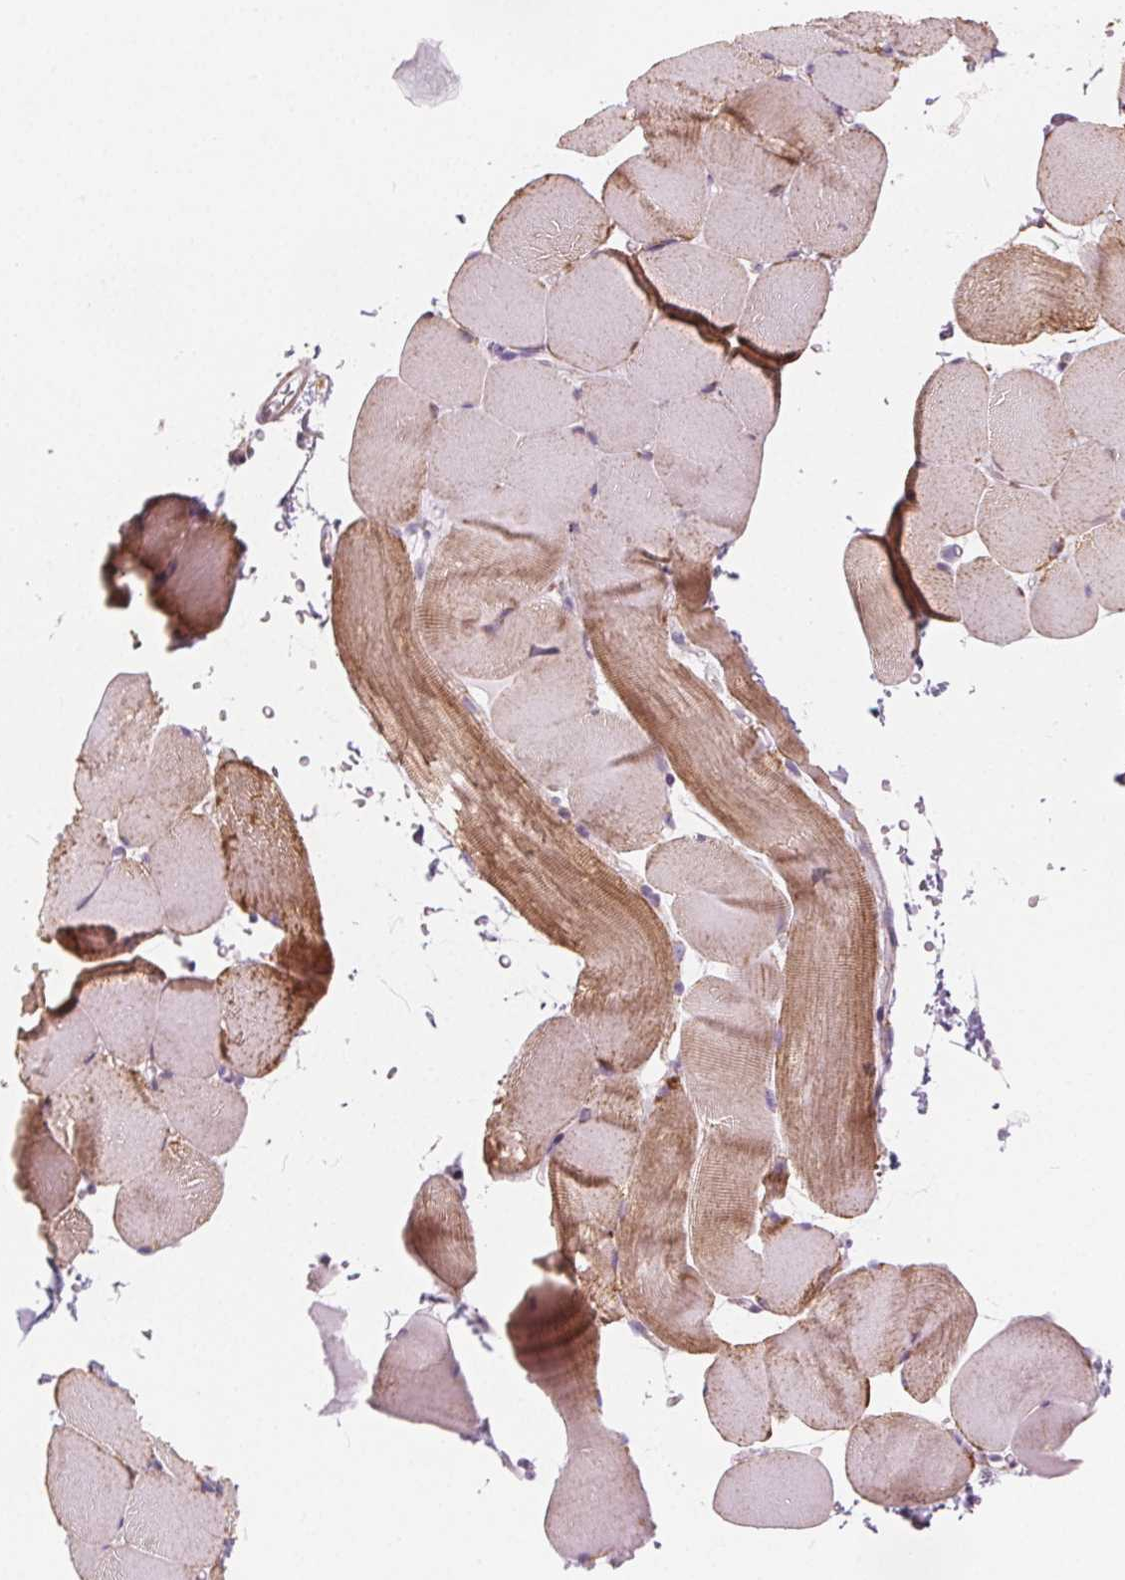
{"staining": {"intensity": "moderate", "quantity": "25%-75%", "location": "cytoplasmic/membranous"}, "tissue": "skeletal muscle", "cell_type": "Myocytes", "image_type": "normal", "snomed": [{"axis": "morphology", "description": "Normal tissue, NOS"}, {"axis": "topography", "description": "Skeletal muscle"}], "caption": "Moderate cytoplasmic/membranous positivity for a protein is appreciated in about 25%-75% of myocytes of normal skeletal muscle using immunohistochemistry.", "gene": "NUP210L", "patient": {"sex": "female", "age": 37}}